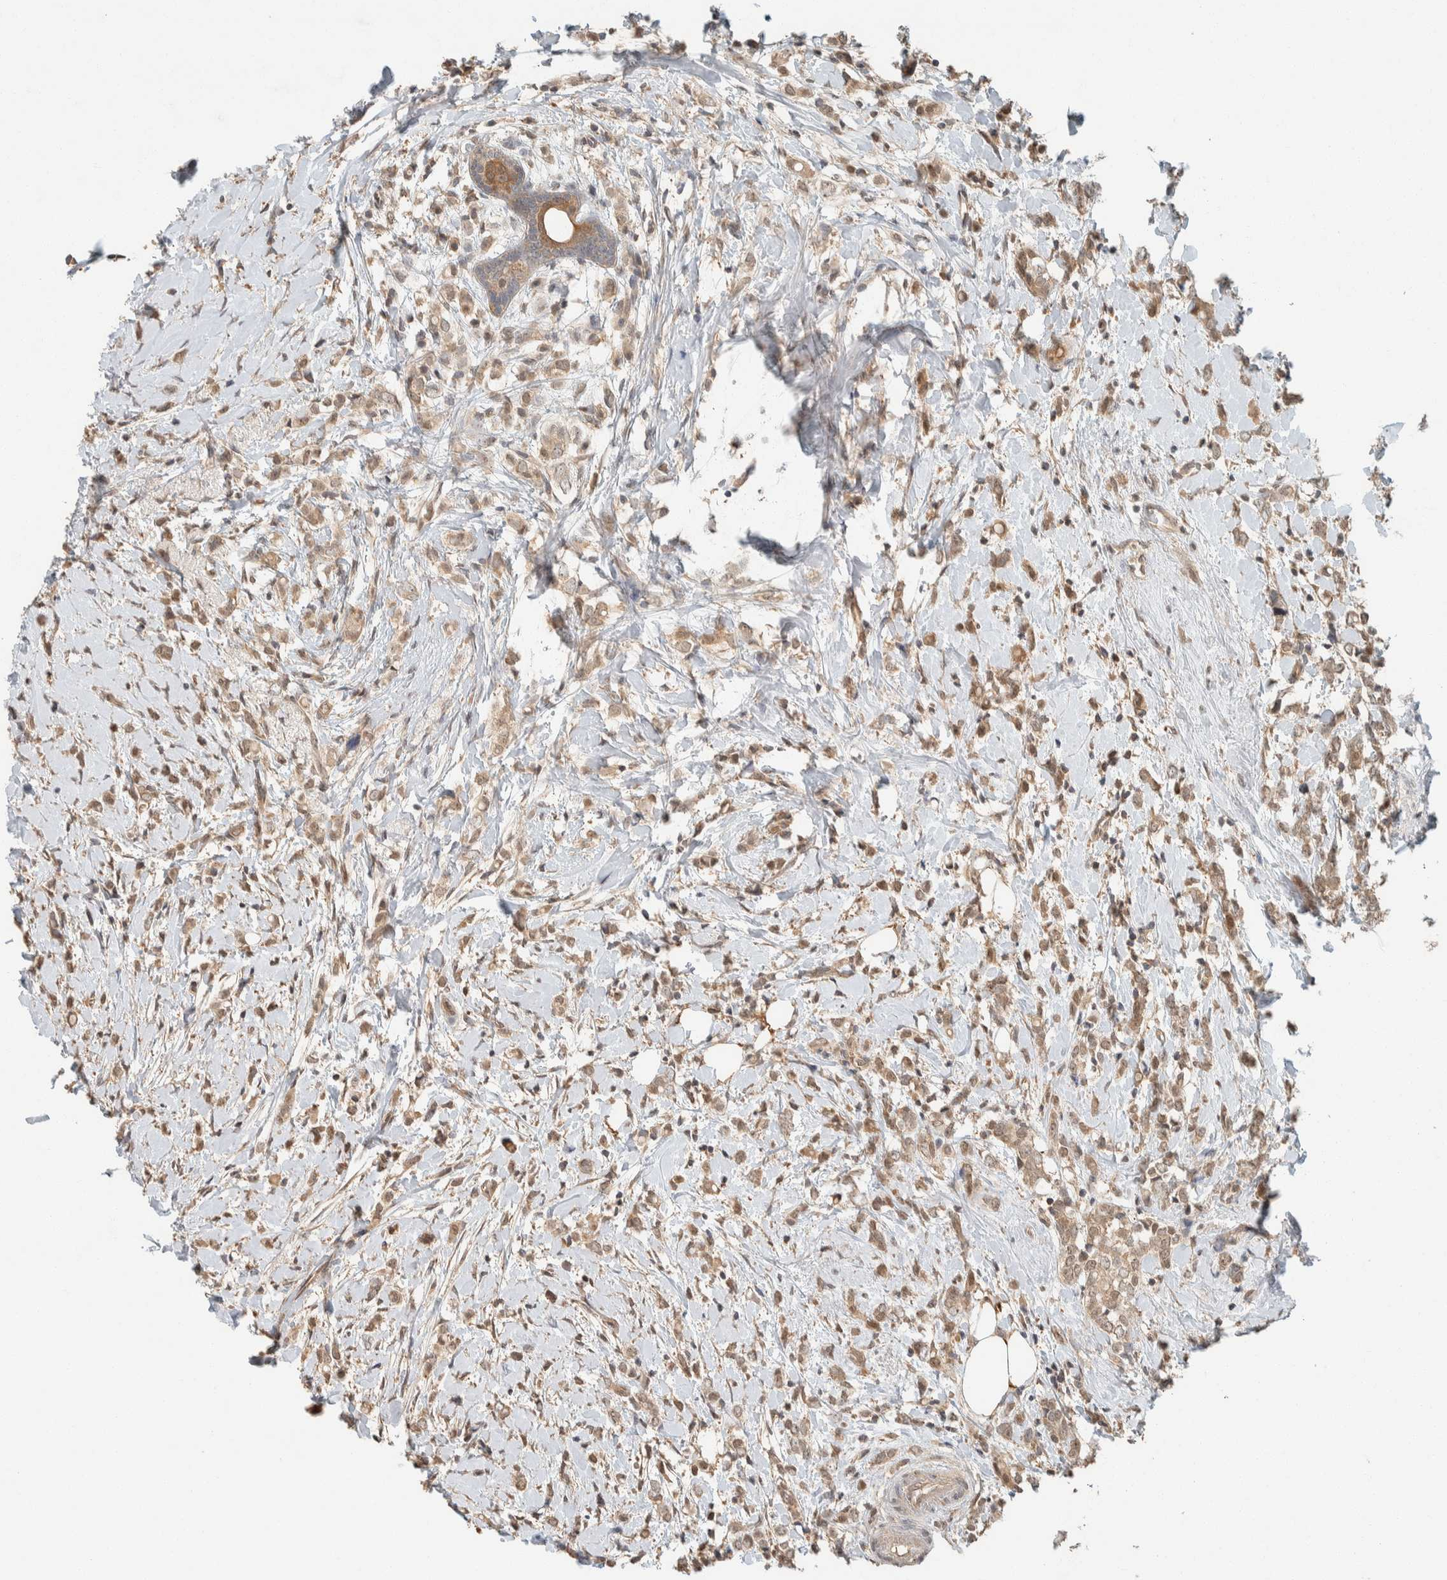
{"staining": {"intensity": "weak", "quantity": ">75%", "location": "cytoplasmic/membranous"}, "tissue": "breast cancer", "cell_type": "Tumor cells", "image_type": "cancer", "snomed": [{"axis": "morphology", "description": "Normal tissue, NOS"}, {"axis": "morphology", "description": "Lobular carcinoma"}, {"axis": "topography", "description": "Breast"}], "caption": "Weak cytoplasmic/membranous expression is appreciated in approximately >75% of tumor cells in lobular carcinoma (breast). The protein of interest is stained brown, and the nuclei are stained in blue (DAB (3,3'-diaminobenzidine) IHC with brightfield microscopy, high magnification).", "gene": "ZNF567", "patient": {"sex": "female", "age": 47}}